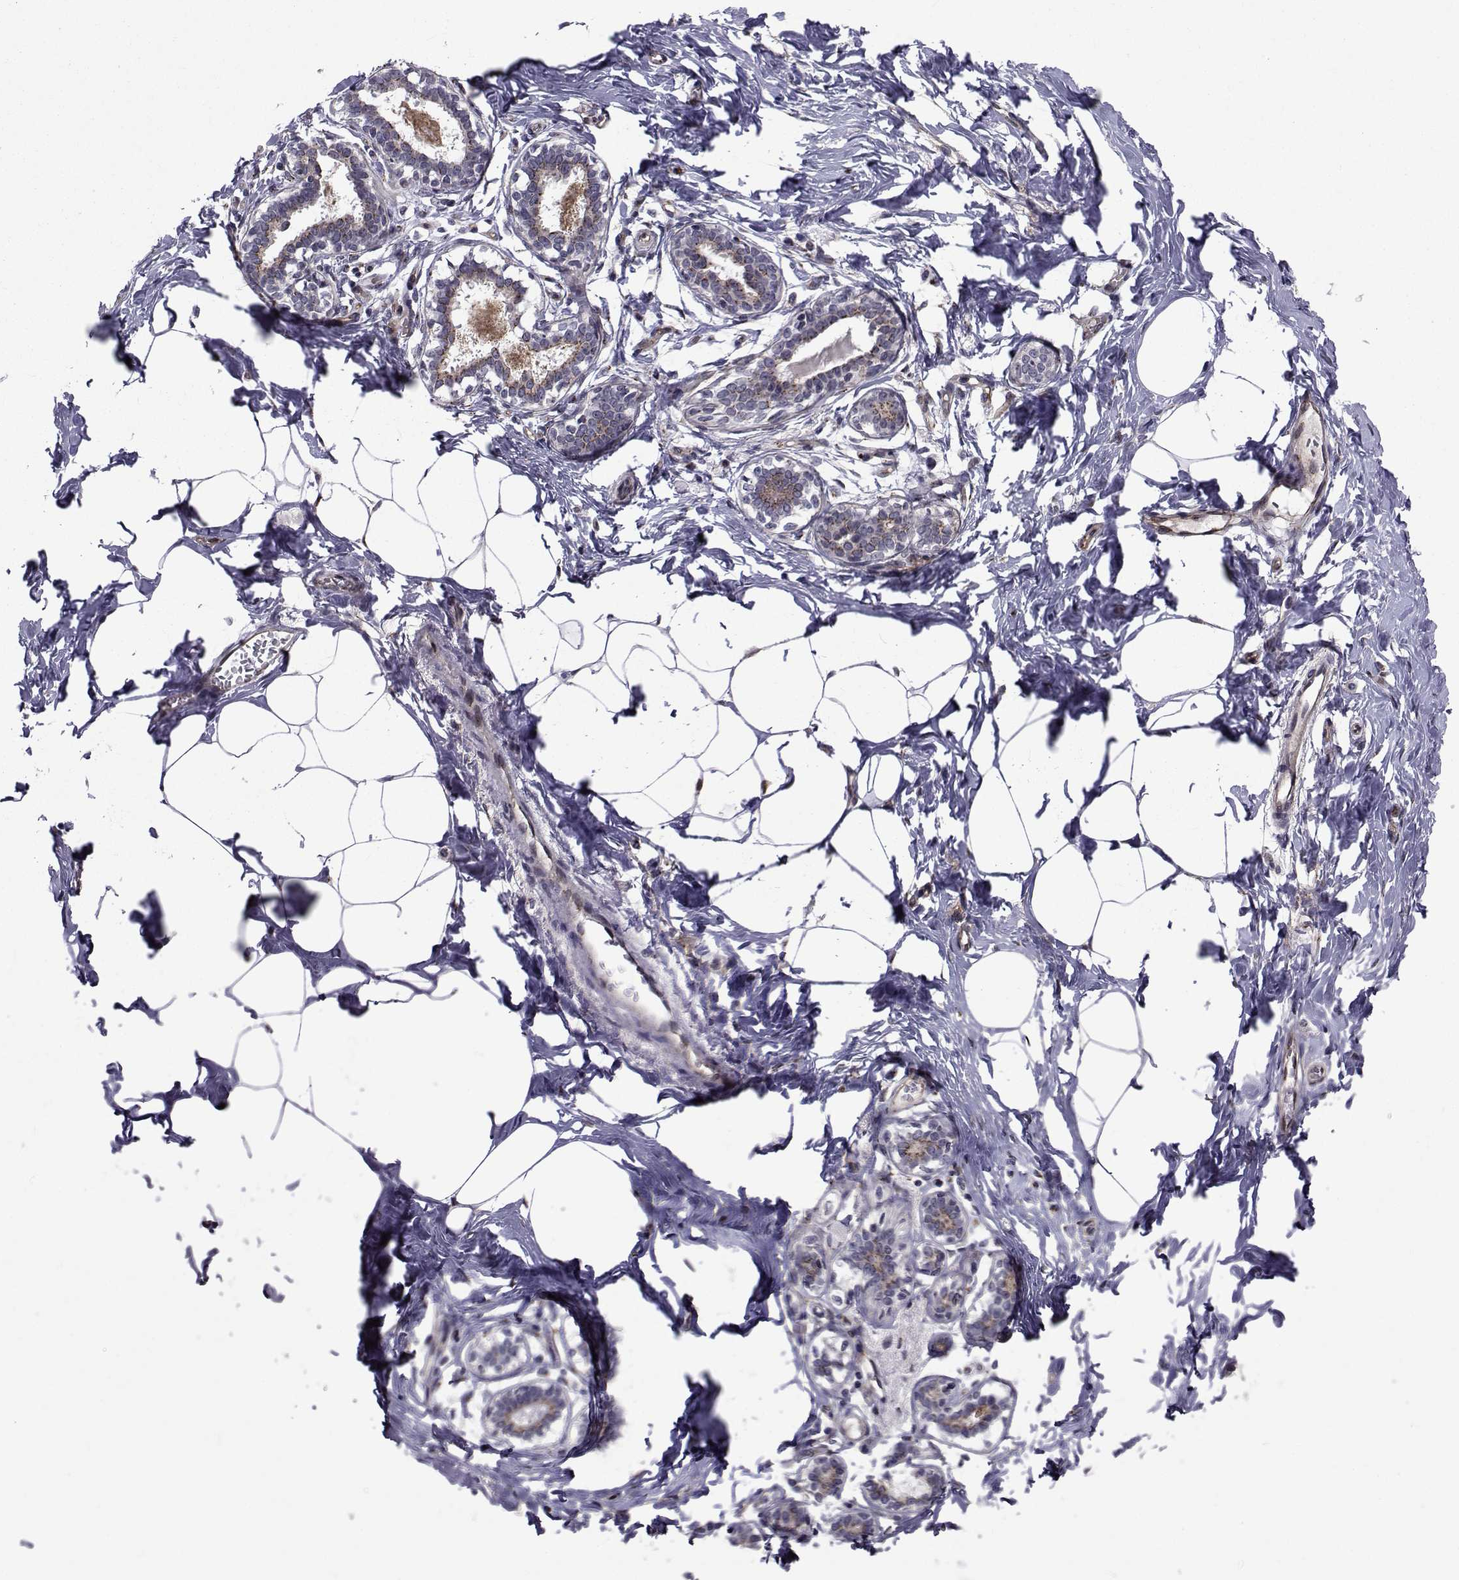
{"staining": {"intensity": "negative", "quantity": "none", "location": "none"}, "tissue": "breast", "cell_type": "Adipocytes", "image_type": "normal", "snomed": [{"axis": "morphology", "description": "Normal tissue, NOS"}, {"axis": "morphology", "description": "Lobular carcinoma, in situ"}, {"axis": "topography", "description": "Breast"}], "caption": "Histopathology image shows no protein positivity in adipocytes of benign breast. (DAB (3,3'-diaminobenzidine) IHC, high magnification).", "gene": "ATP6V1C2", "patient": {"sex": "female", "age": 35}}